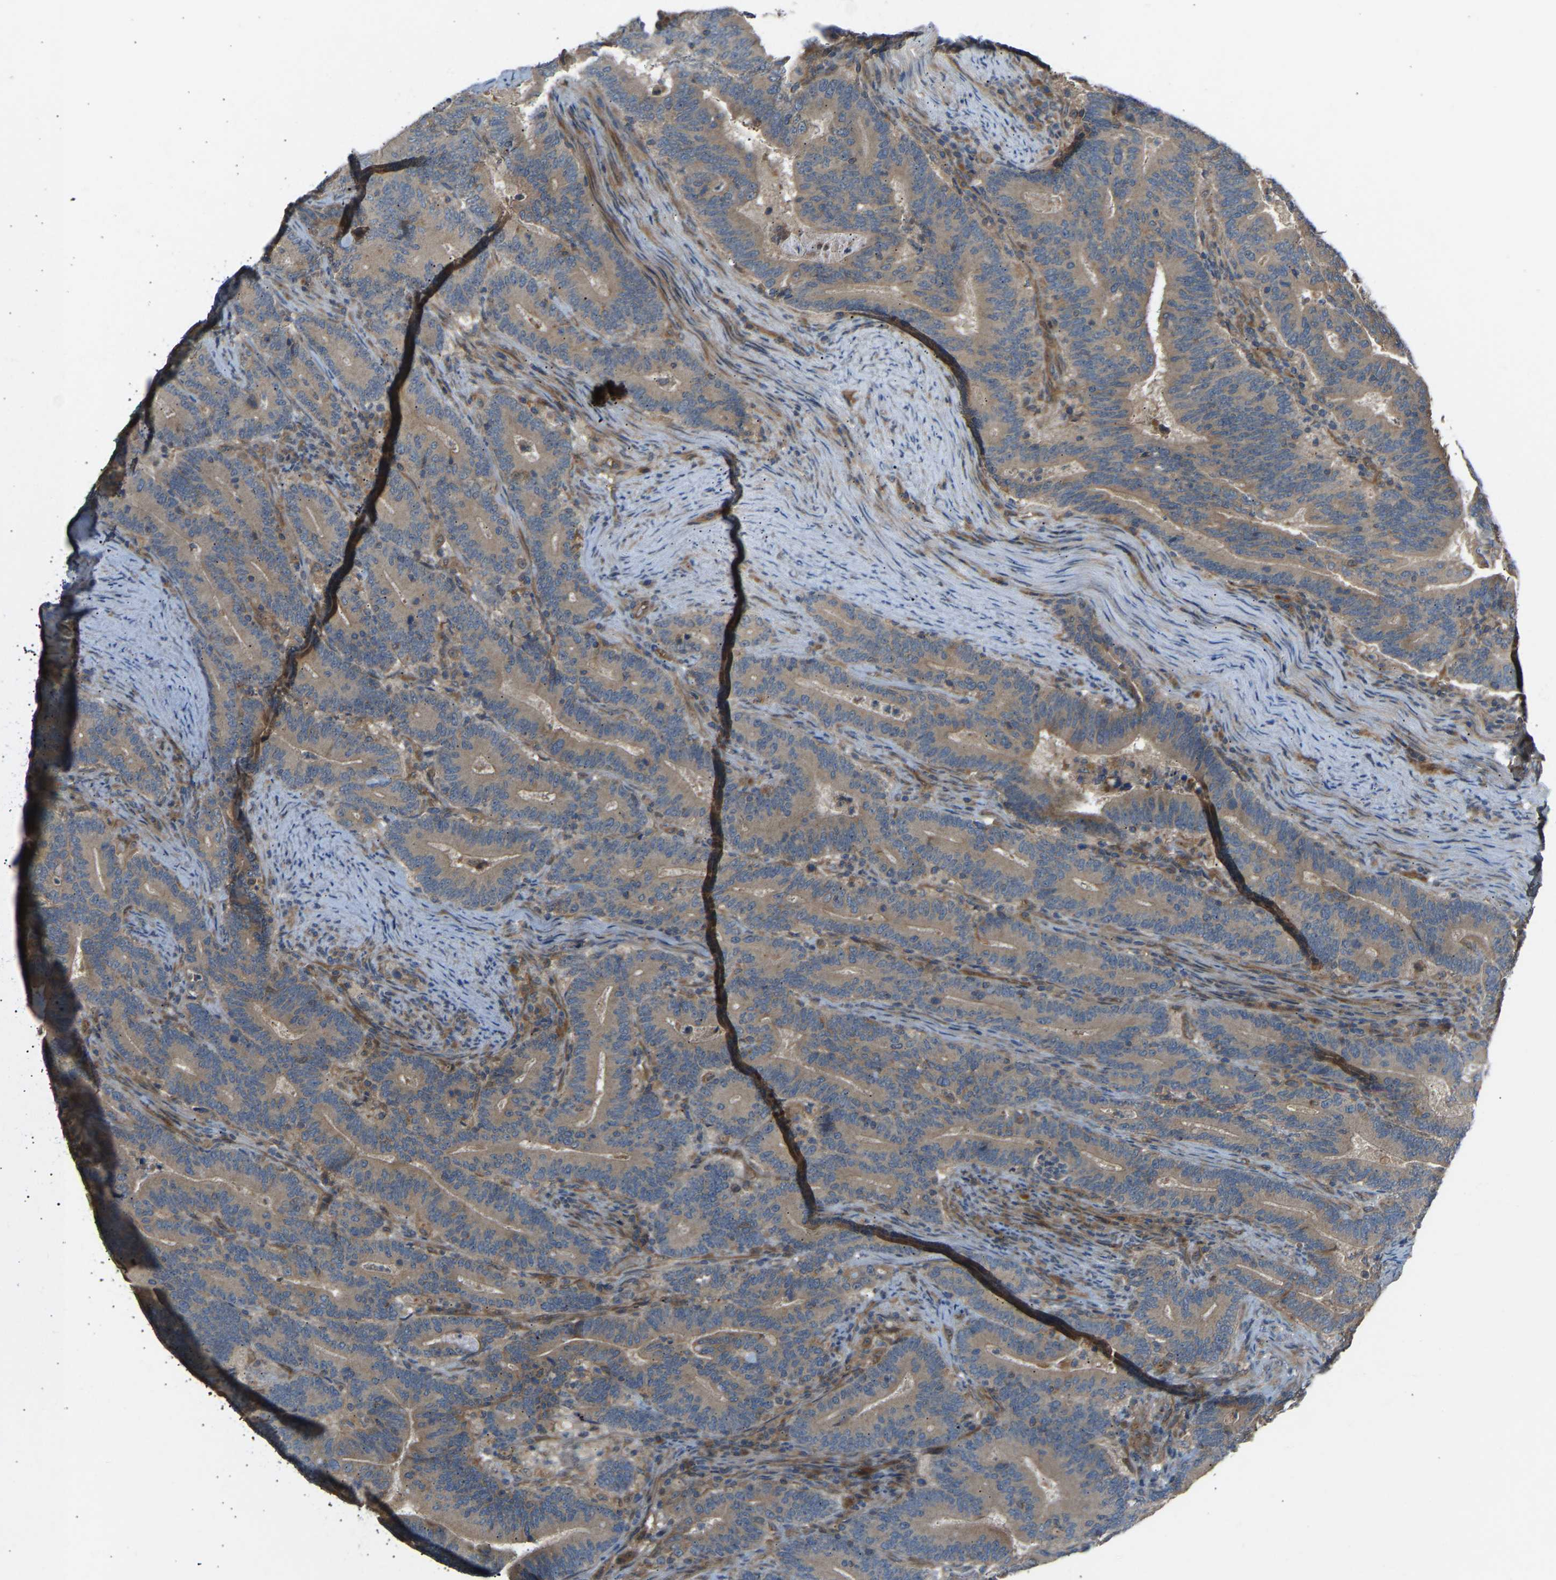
{"staining": {"intensity": "weak", "quantity": ">75%", "location": "cytoplasmic/membranous"}, "tissue": "colorectal cancer", "cell_type": "Tumor cells", "image_type": "cancer", "snomed": [{"axis": "morphology", "description": "Adenocarcinoma, NOS"}, {"axis": "topography", "description": "Colon"}], "caption": "A histopathology image of colorectal cancer (adenocarcinoma) stained for a protein reveals weak cytoplasmic/membranous brown staining in tumor cells. (DAB (3,3'-diaminobenzidine) IHC, brown staining for protein, blue staining for nuclei).", "gene": "GAS2L1", "patient": {"sex": "female", "age": 66}}